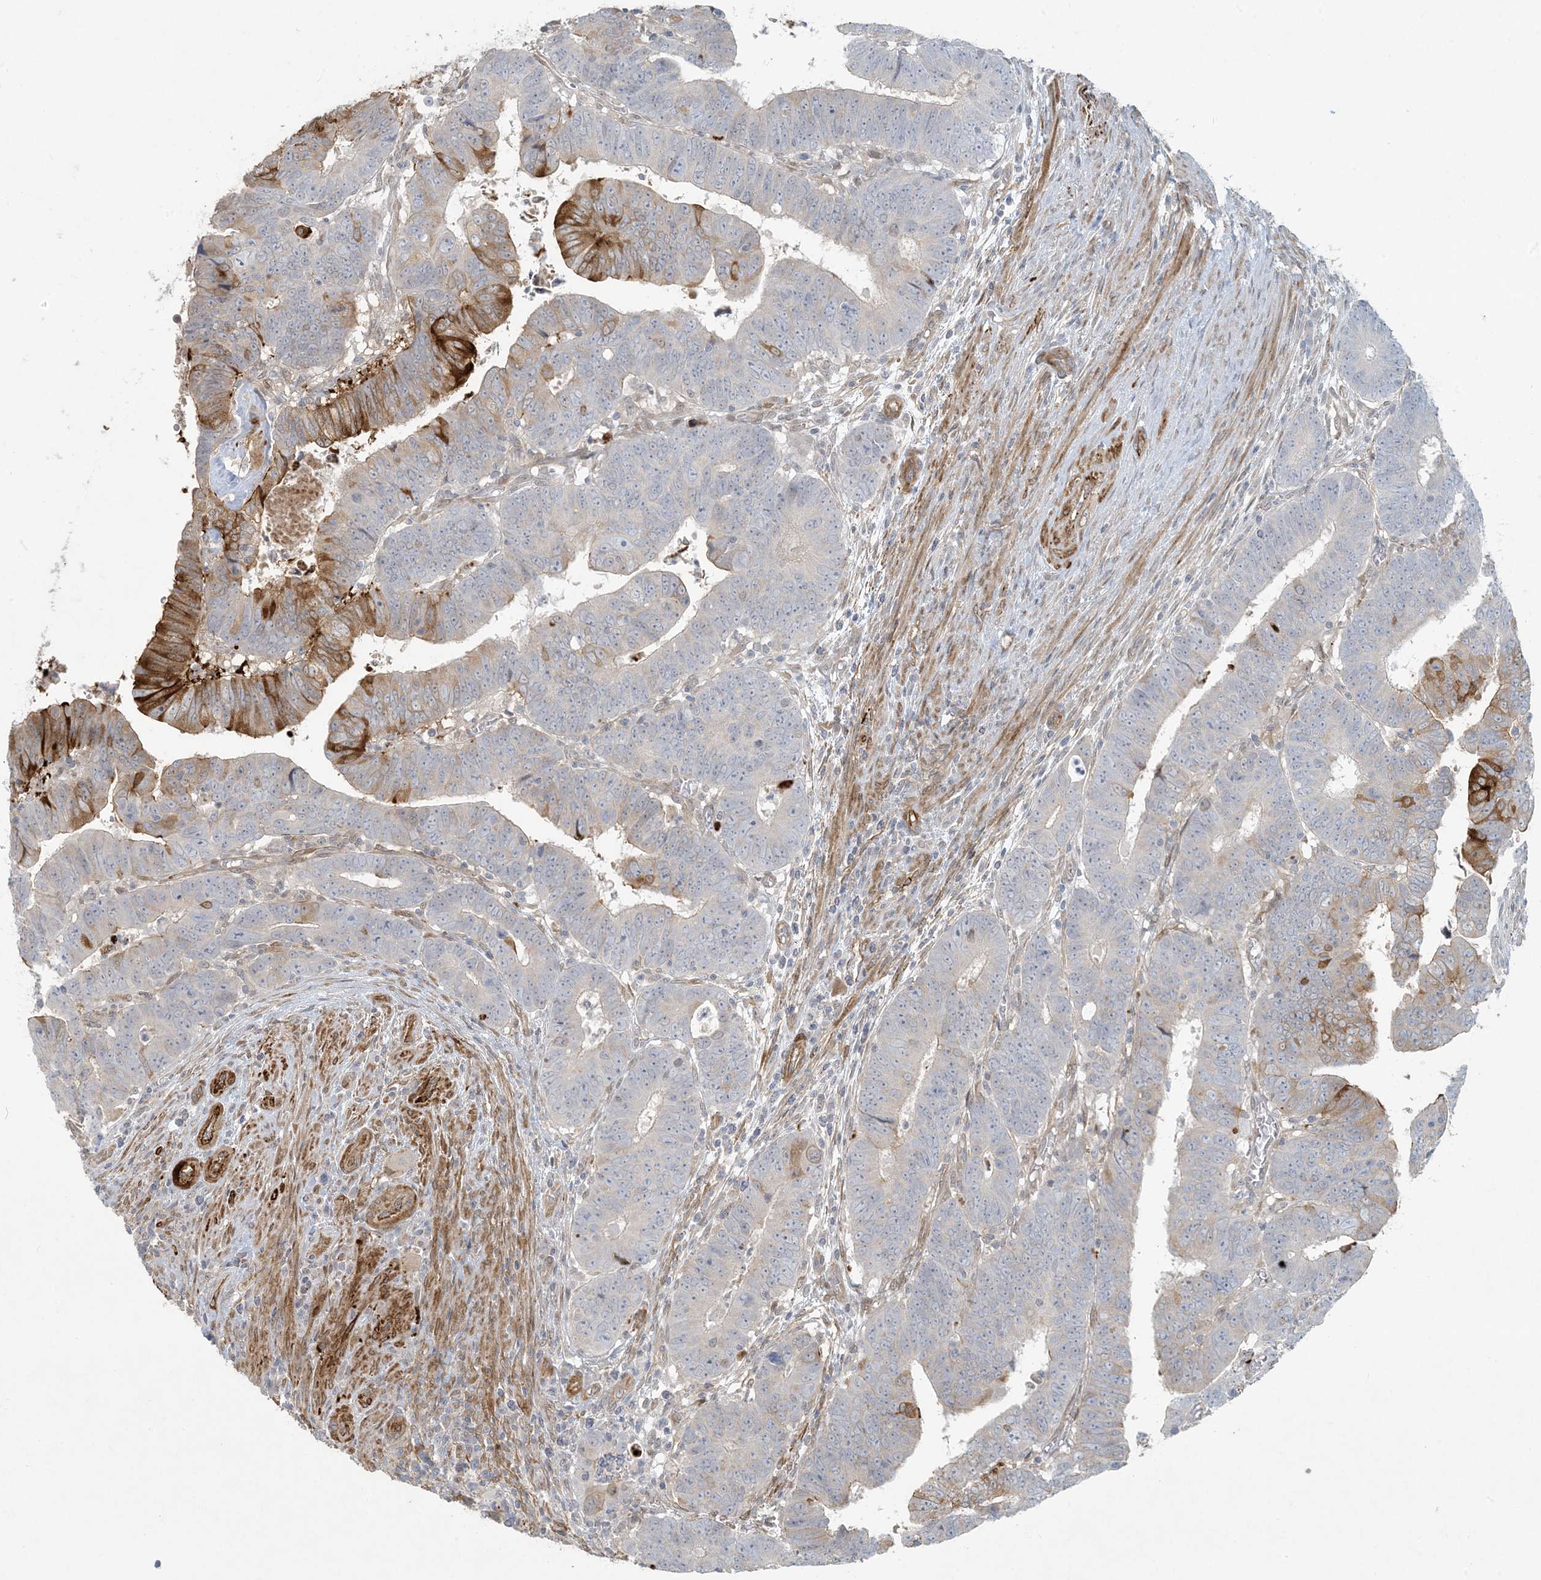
{"staining": {"intensity": "strong", "quantity": "<25%", "location": "cytoplasmic/membranous"}, "tissue": "colorectal cancer", "cell_type": "Tumor cells", "image_type": "cancer", "snomed": [{"axis": "morphology", "description": "Normal tissue, NOS"}, {"axis": "morphology", "description": "Adenocarcinoma, NOS"}, {"axis": "topography", "description": "Rectum"}], "caption": "A brown stain shows strong cytoplasmic/membranous positivity of a protein in colorectal cancer tumor cells.", "gene": "BCORL1", "patient": {"sex": "female", "age": 65}}